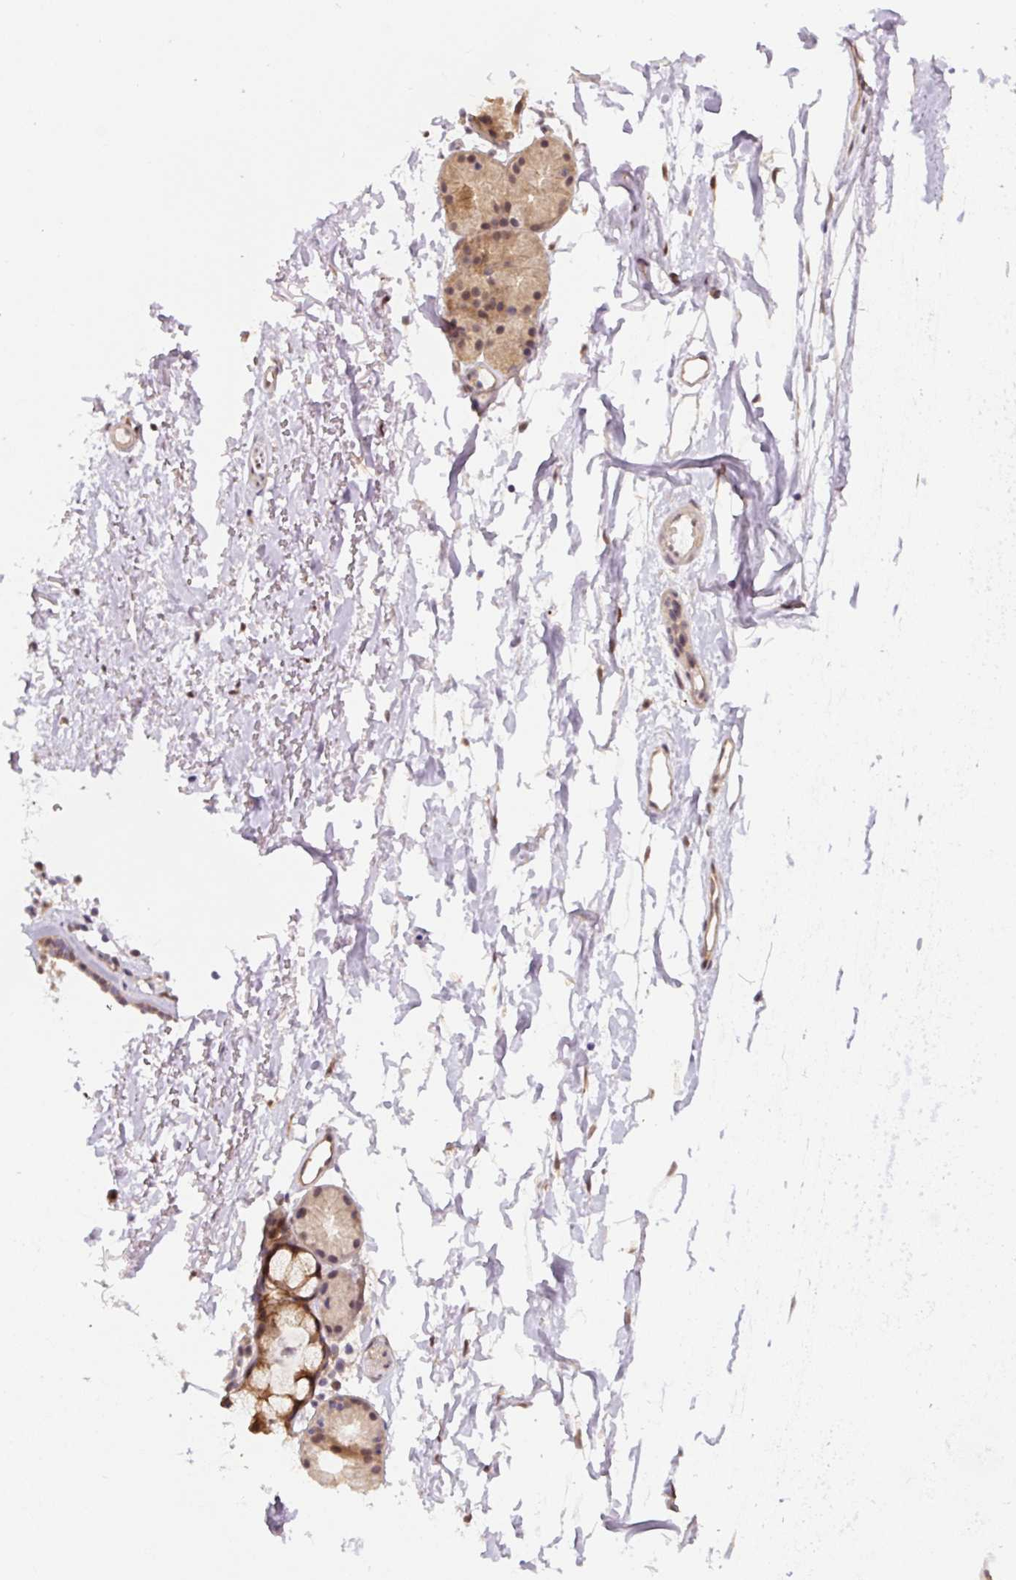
{"staining": {"intensity": "moderate", "quantity": ">75%", "location": "cytoplasmic/membranous"}, "tissue": "soft tissue", "cell_type": "Chondrocytes", "image_type": "normal", "snomed": [{"axis": "morphology", "description": "Normal tissue, NOS"}, {"axis": "topography", "description": "Cartilage tissue"}, {"axis": "topography", "description": "Nasopharynx"}], "caption": "This photomicrograph shows IHC staining of benign soft tissue, with medium moderate cytoplasmic/membranous expression in about >75% of chondrocytes.", "gene": "ZSWIM7", "patient": {"sex": "male", "age": 56}}